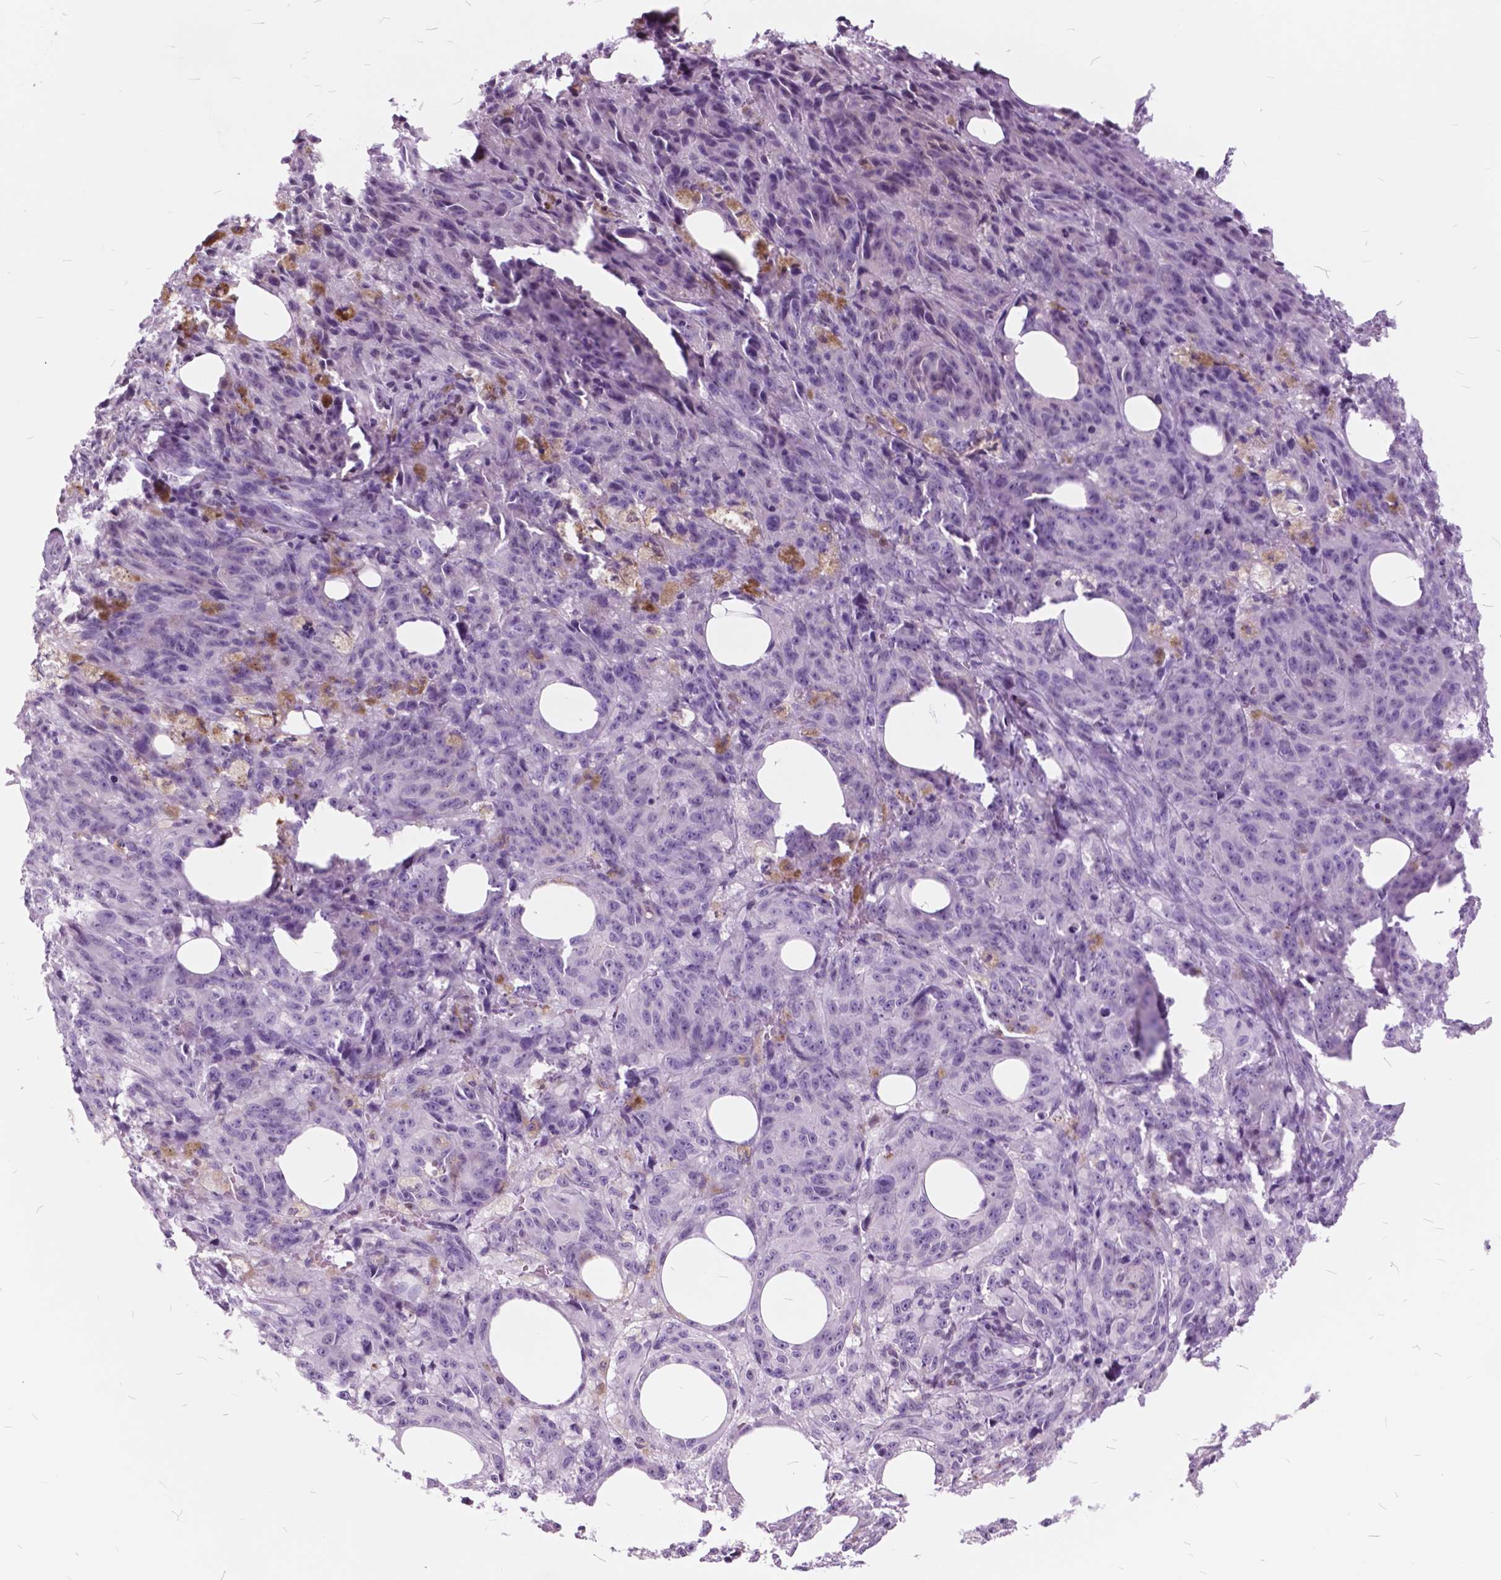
{"staining": {"intensity": "negative", "quantity": "none", "location": "none"}, "tissue": "melanoma", "cell_type": "Tumor cells", "image_type": "cancer", "snomed": [{"axis": "morphology", "description": "Malignant melanoma, NOS"}, {"axis": "topography", "description": "Skin"}], "caption": "Protein analysis of malignant melanoma exhibits no significant expression in tumor cells. Nuclei are stained in blue.", "gene": "SP140", "patient": {"sex": "female", "age": 34}}